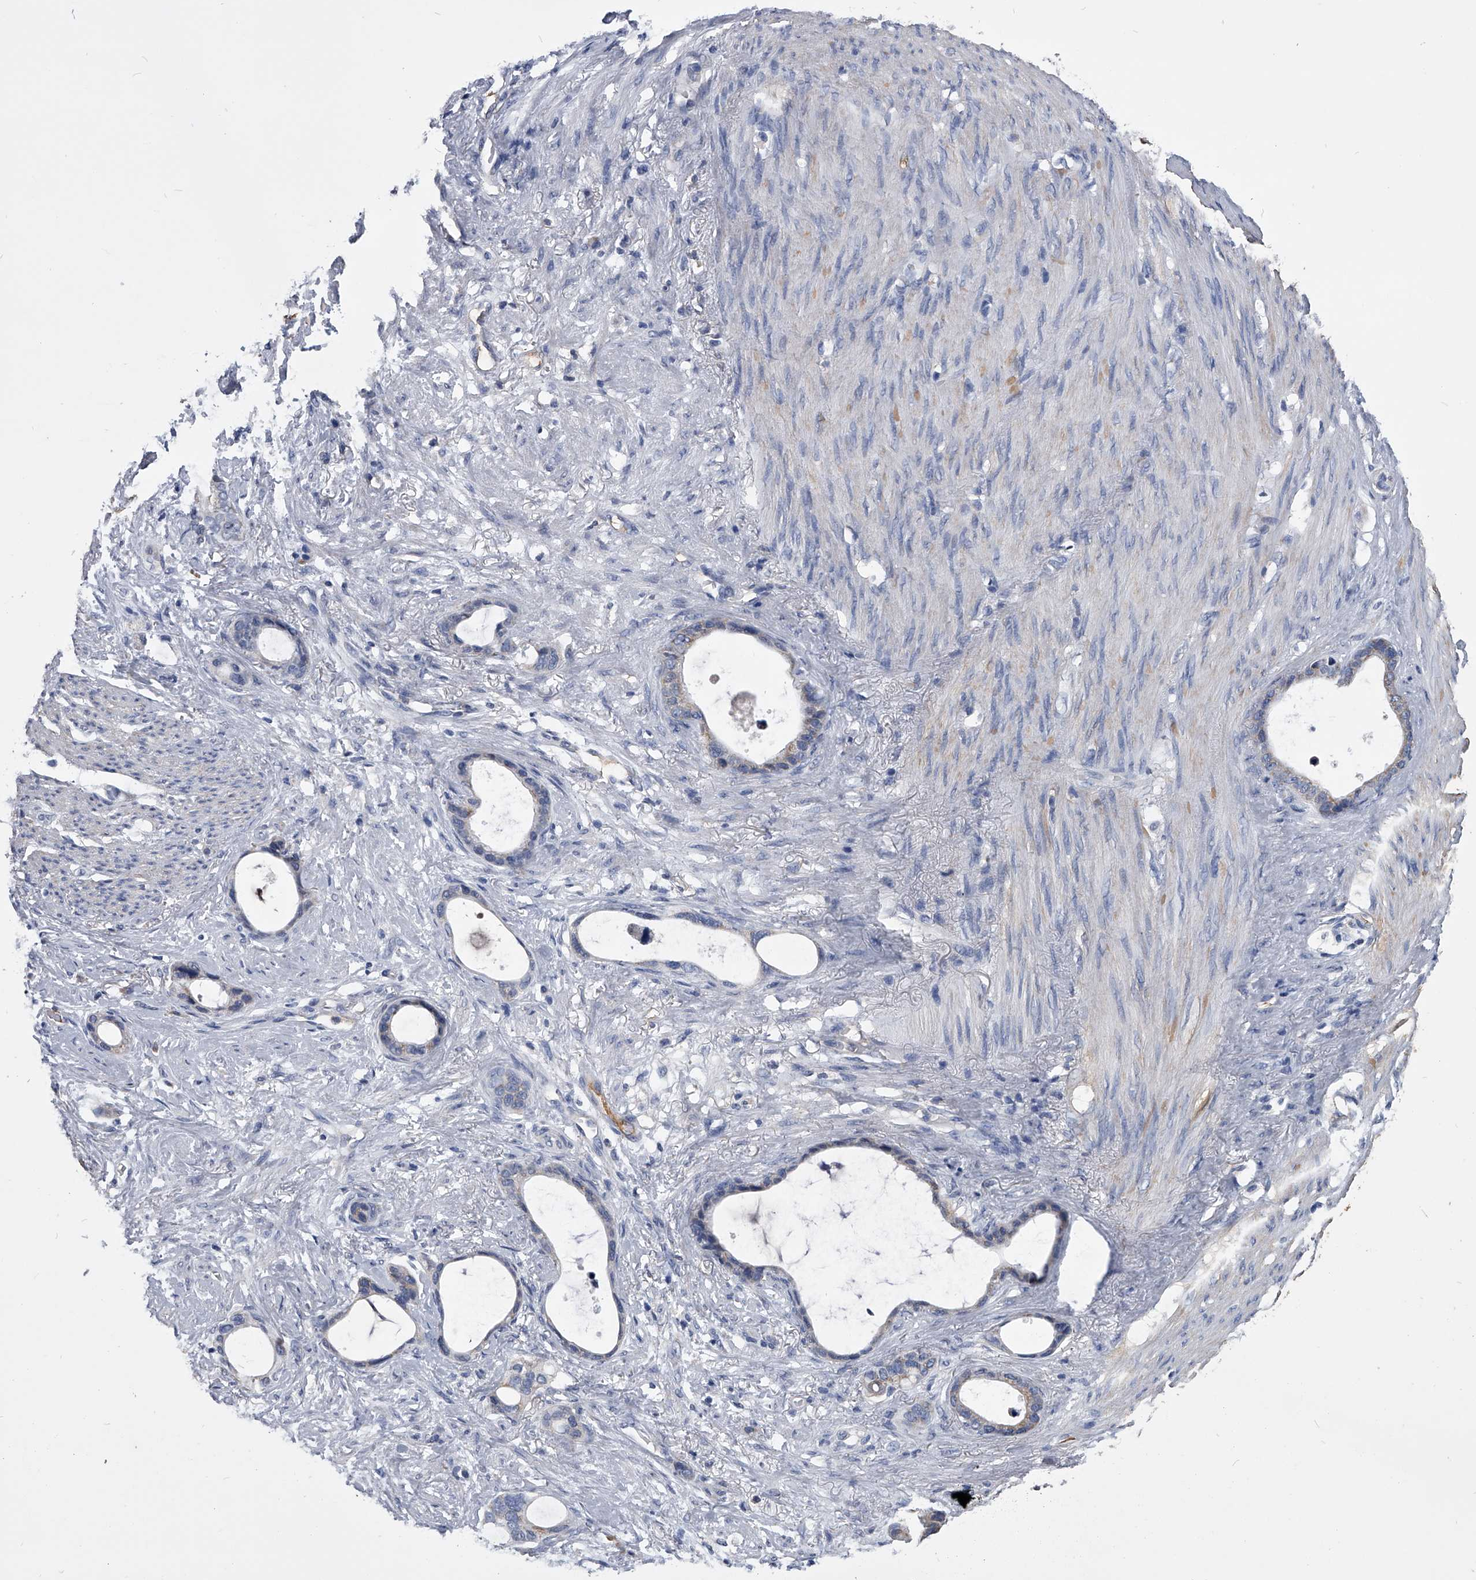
{"staining": {"intensity": "weak", "quantity": "<25%", "location": "cytoplasmic/membranous"}, "tissue": "stomach cancer", "cell_type": "Tumor cells", "image_type": "cancer", "snomed": [{"axis": "morphology", "description": "Adenocarcinoma, NOS"}, {"axis": "topography", "description": "Stomach"}], "caption": "The image displays no significant expression in tumor cells of stomach cancer (adenocarcinoma).", "gene": "OAT", "patient": {"sex": "female", "age": 75}}